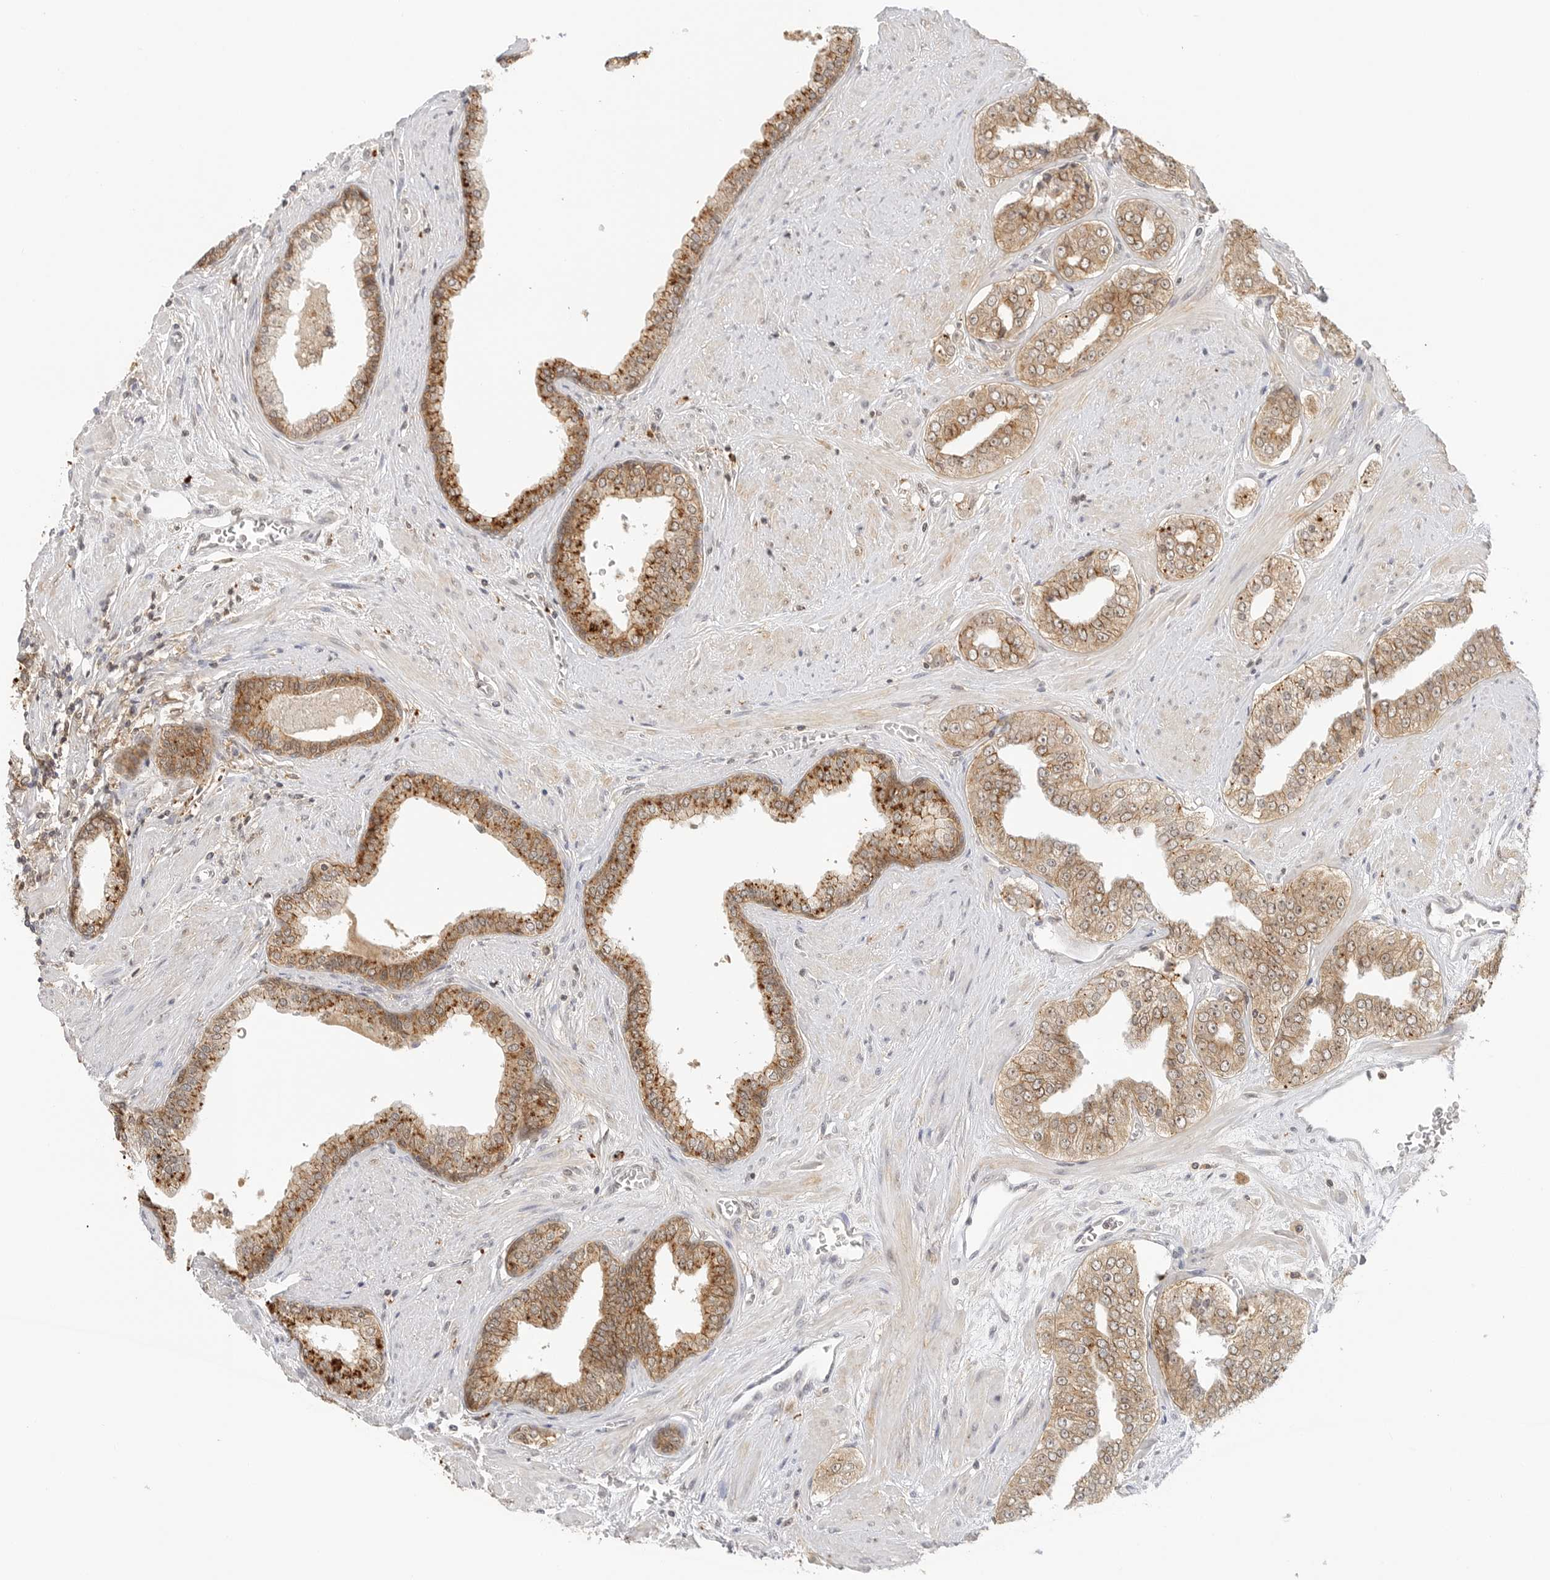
{"staining": {"intensity": "moderate", "quantity": ">75%", "location": "cytoplasmic/membranous"}, "tissue": "prostate cancer", "cell_type": "Tumor cells", "image_type": "cancer", "snomed": [{"axis": "morphology", "description": "Adenocarcinoma, High grade"}, {"axis": "topography", "description": "Prostate"}], "caption": "Prostate cancer (high-grade adenocarcinoma) was stained to show a protein in brown. There is medium levels of moderate cytoplasmic/membranous staining in about >75% of tumor cells.", "gene": "EPHA1", "patient": {"sex": "male", "age": 71}}